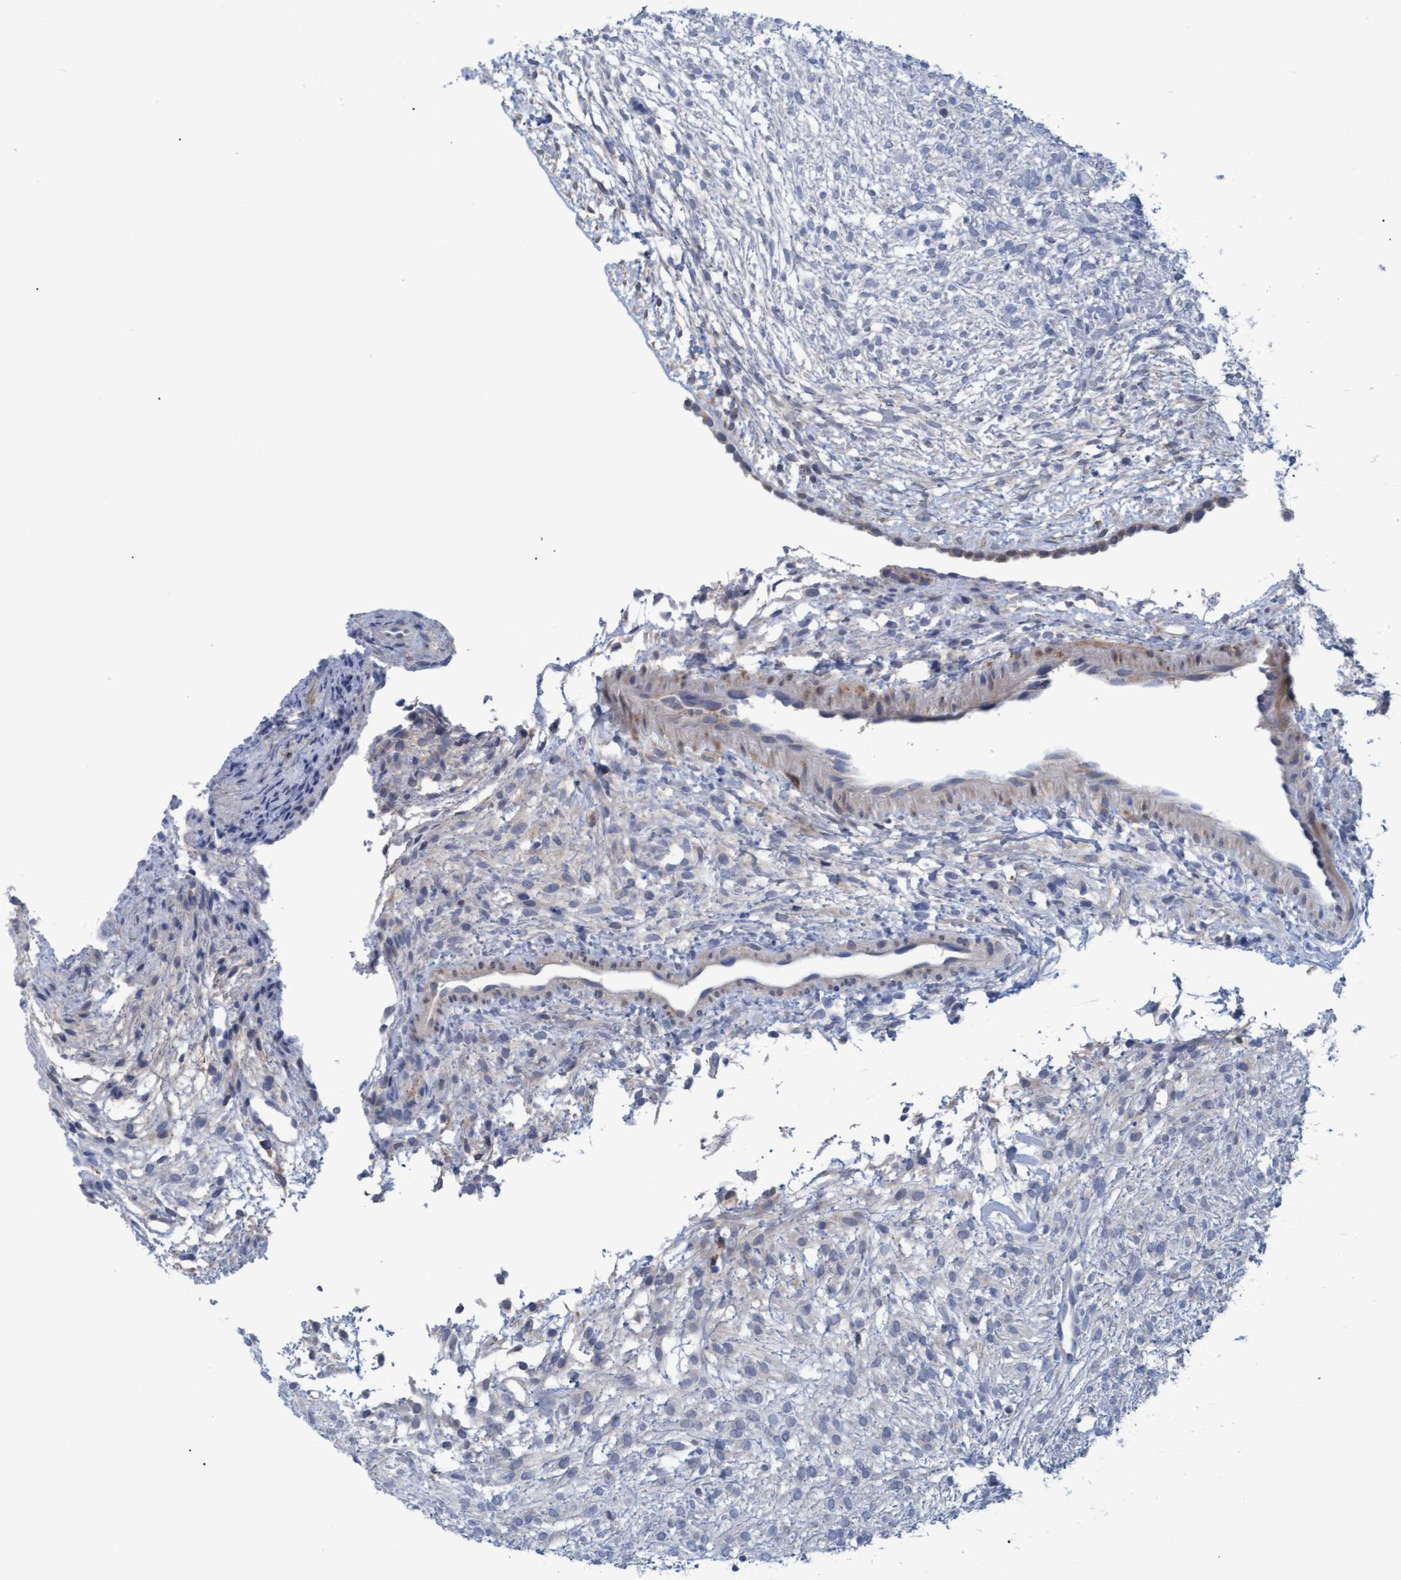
{"staining": {"intensity": "negative", "quantity": "none", "location": "none"}, "tissue": "ovary", "cell_type": "Ovarian stroma cells", "image_type": "normal", "snomed": [{"axis": "morphology", "description": "Normal tissue, NOS"}, {"axis": "morphology", "description": "Cyst, NOS"}, {"axis": "topography", "description": "Ovary"}], "caption": "IHC of unremarkable ovary shows no staining in ovarian stroma cells. (Stains: DAB (3,3'-diaminobenzidine) immunohistochemistry with hematoxylin counter stain, Microscopy: brightfield microscopy at high magnification).", "gene": "SSTR3", "patient": {"sex": "female", "age": 18}}